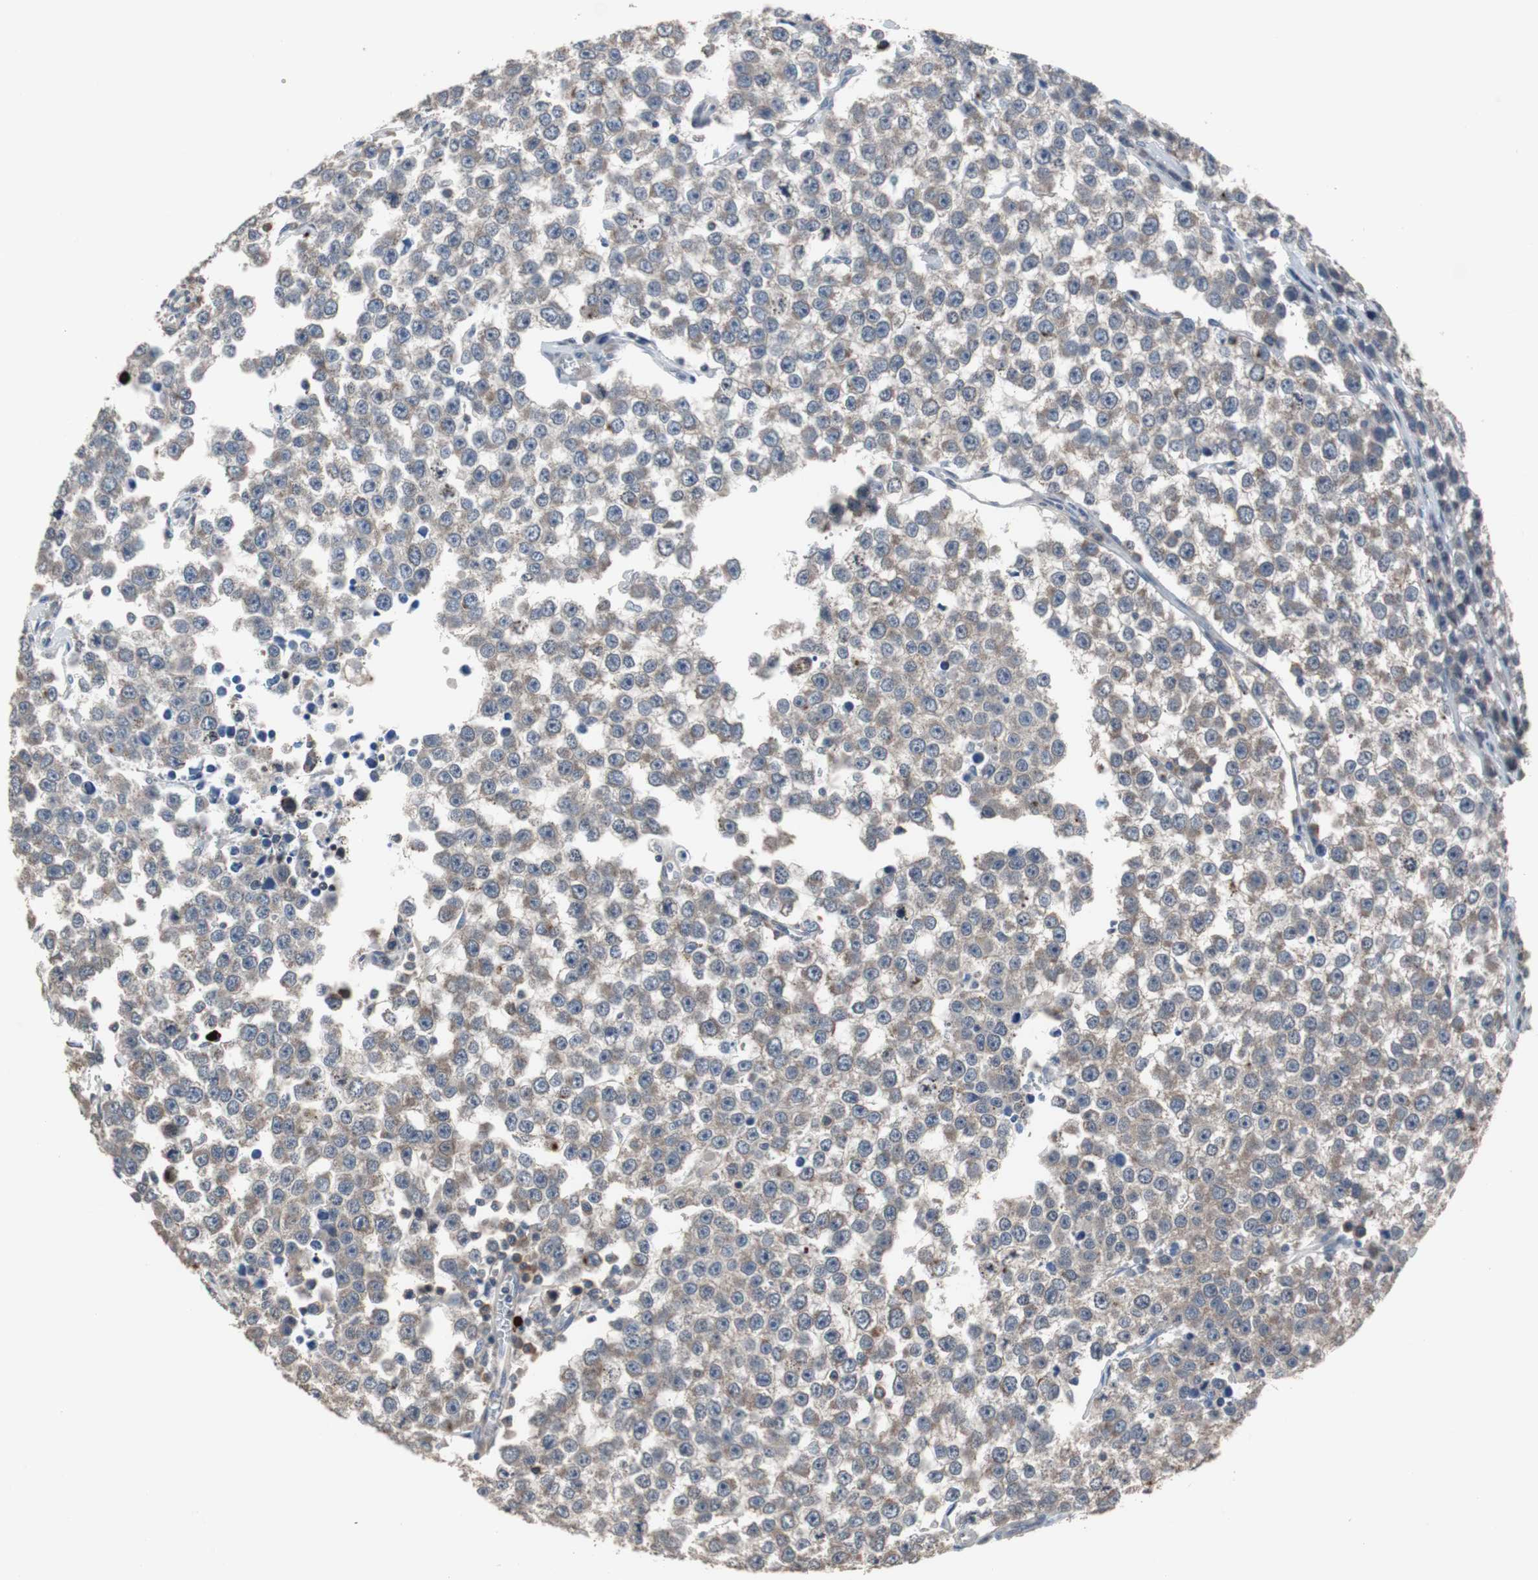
{"staining": {"intensity": "weak", "quantity": ">75%", "location": "cytoplasmic/membranous"}, "tissue": "testis cancer", "cell_type": "Tumor cells", "image_type": "cancer", "snomed": [{"axis": "morphology", "description": "Seminoma, NOS"}, {"axis": "morphology", "description": "Carcinoma, Embryonal, NOS"}, {"axis": "topography", "description": "Testis"}], "caption": "Weak cytoplasmic/membranous expression for a protein is seen in about >75% of tumor cells of seminoma (testis) using IHC.", "gene": "USP10", "patient": {"sex": "male", "age": 52}}